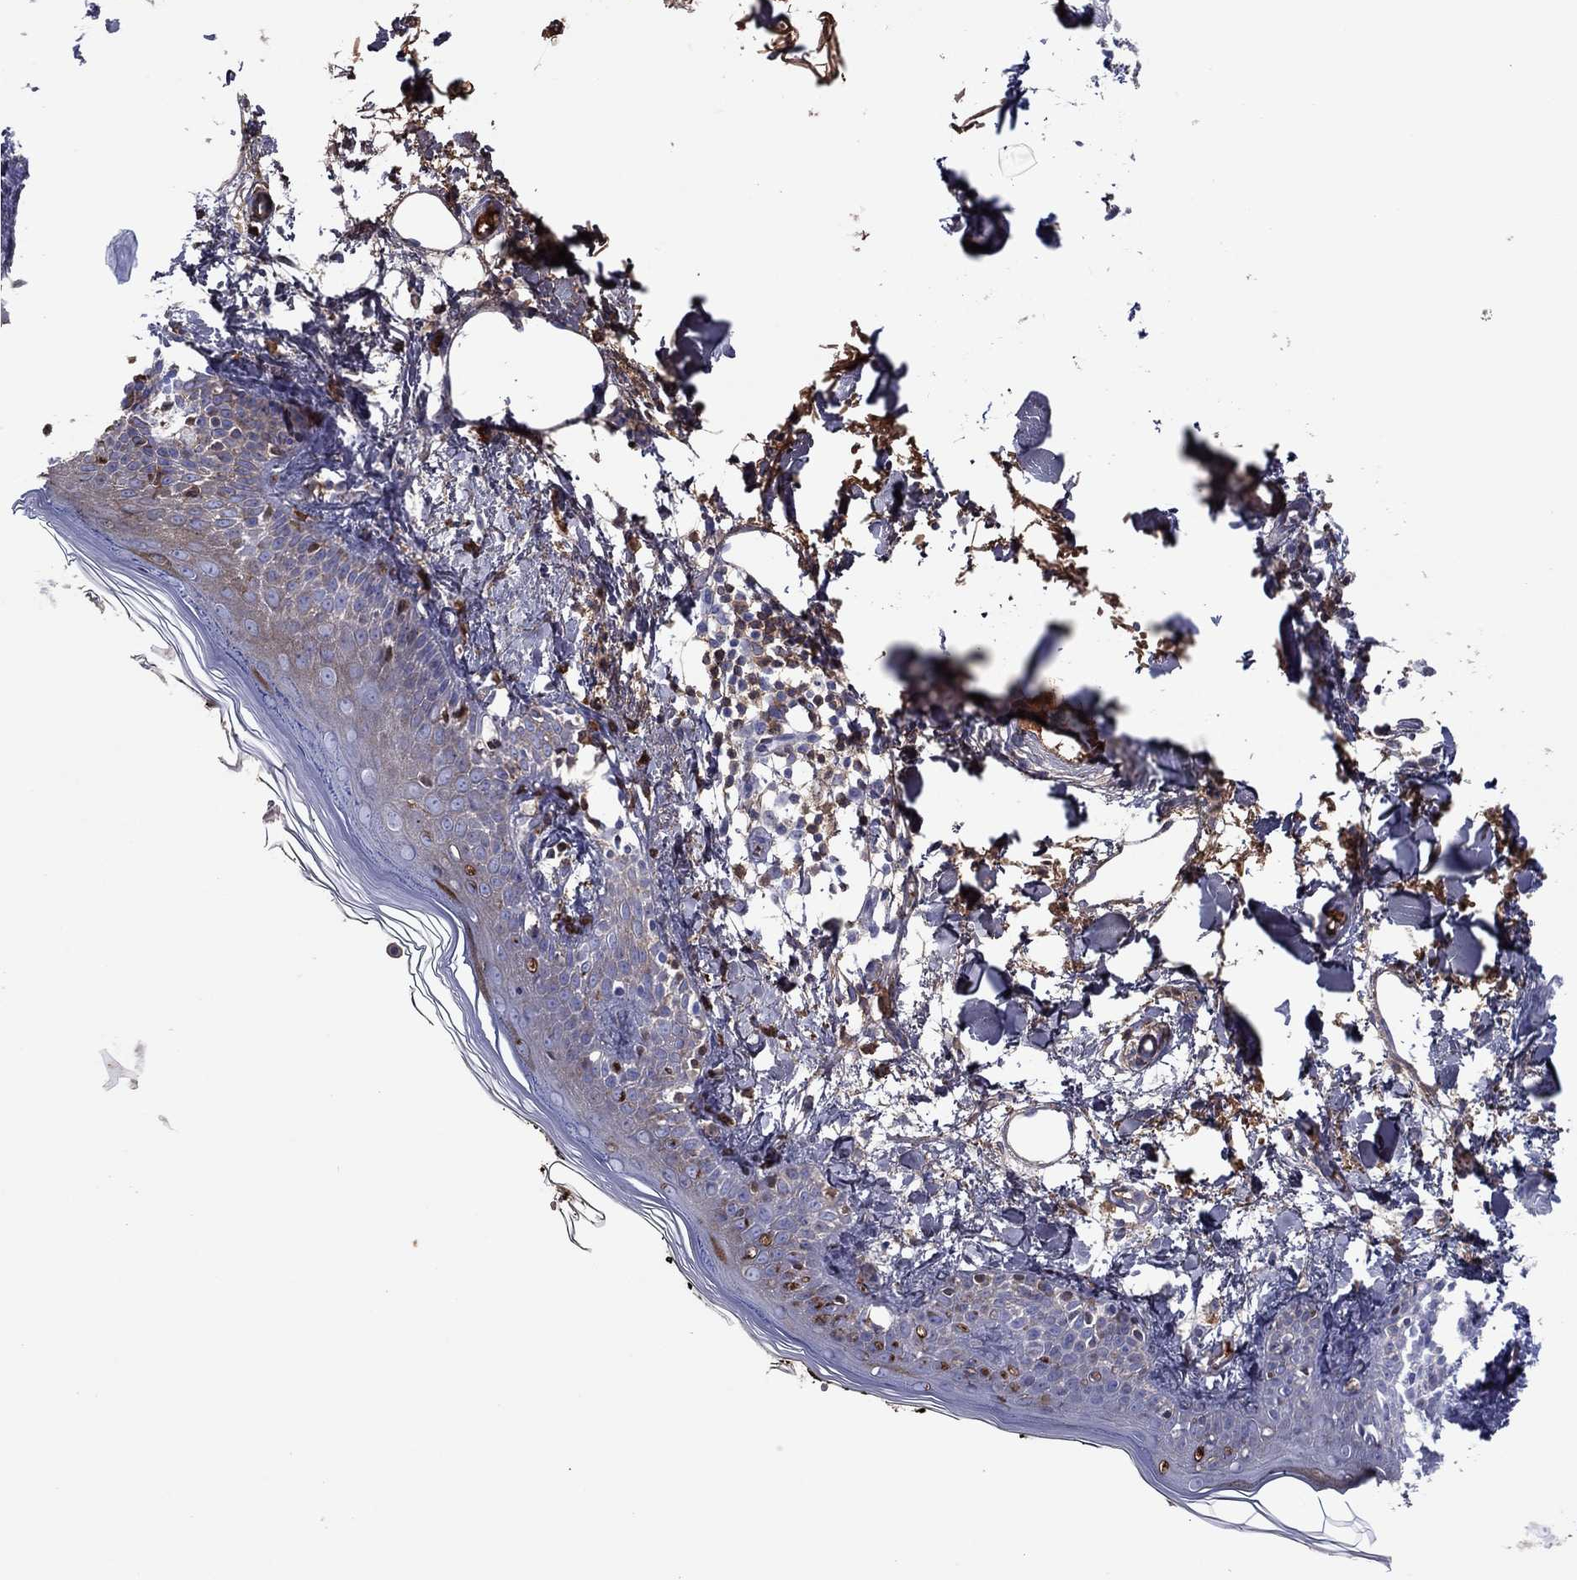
{"staining": {"intensity": "negative", "quantity": "none", "location": "none"}, "tissue": "skin", "cell_type": "Fibroblasts", "image_type": "normal", "snomed": [{"axis": "morphology", "description": "Normal tissue, NOS"}, {"axis": "topography", "description": "Skin"}], "caption": "Unremarkable skin was stained to show a protein in brown. There is no significant staining in fibroblasts. Brightfield microscopy of immunohistochemistry (IHC) stained with DAB (brown) and hematoxylin (blue), captured at high magnification.", "gene": "HPX", "patient": {"sex": "male", "age": 76}}